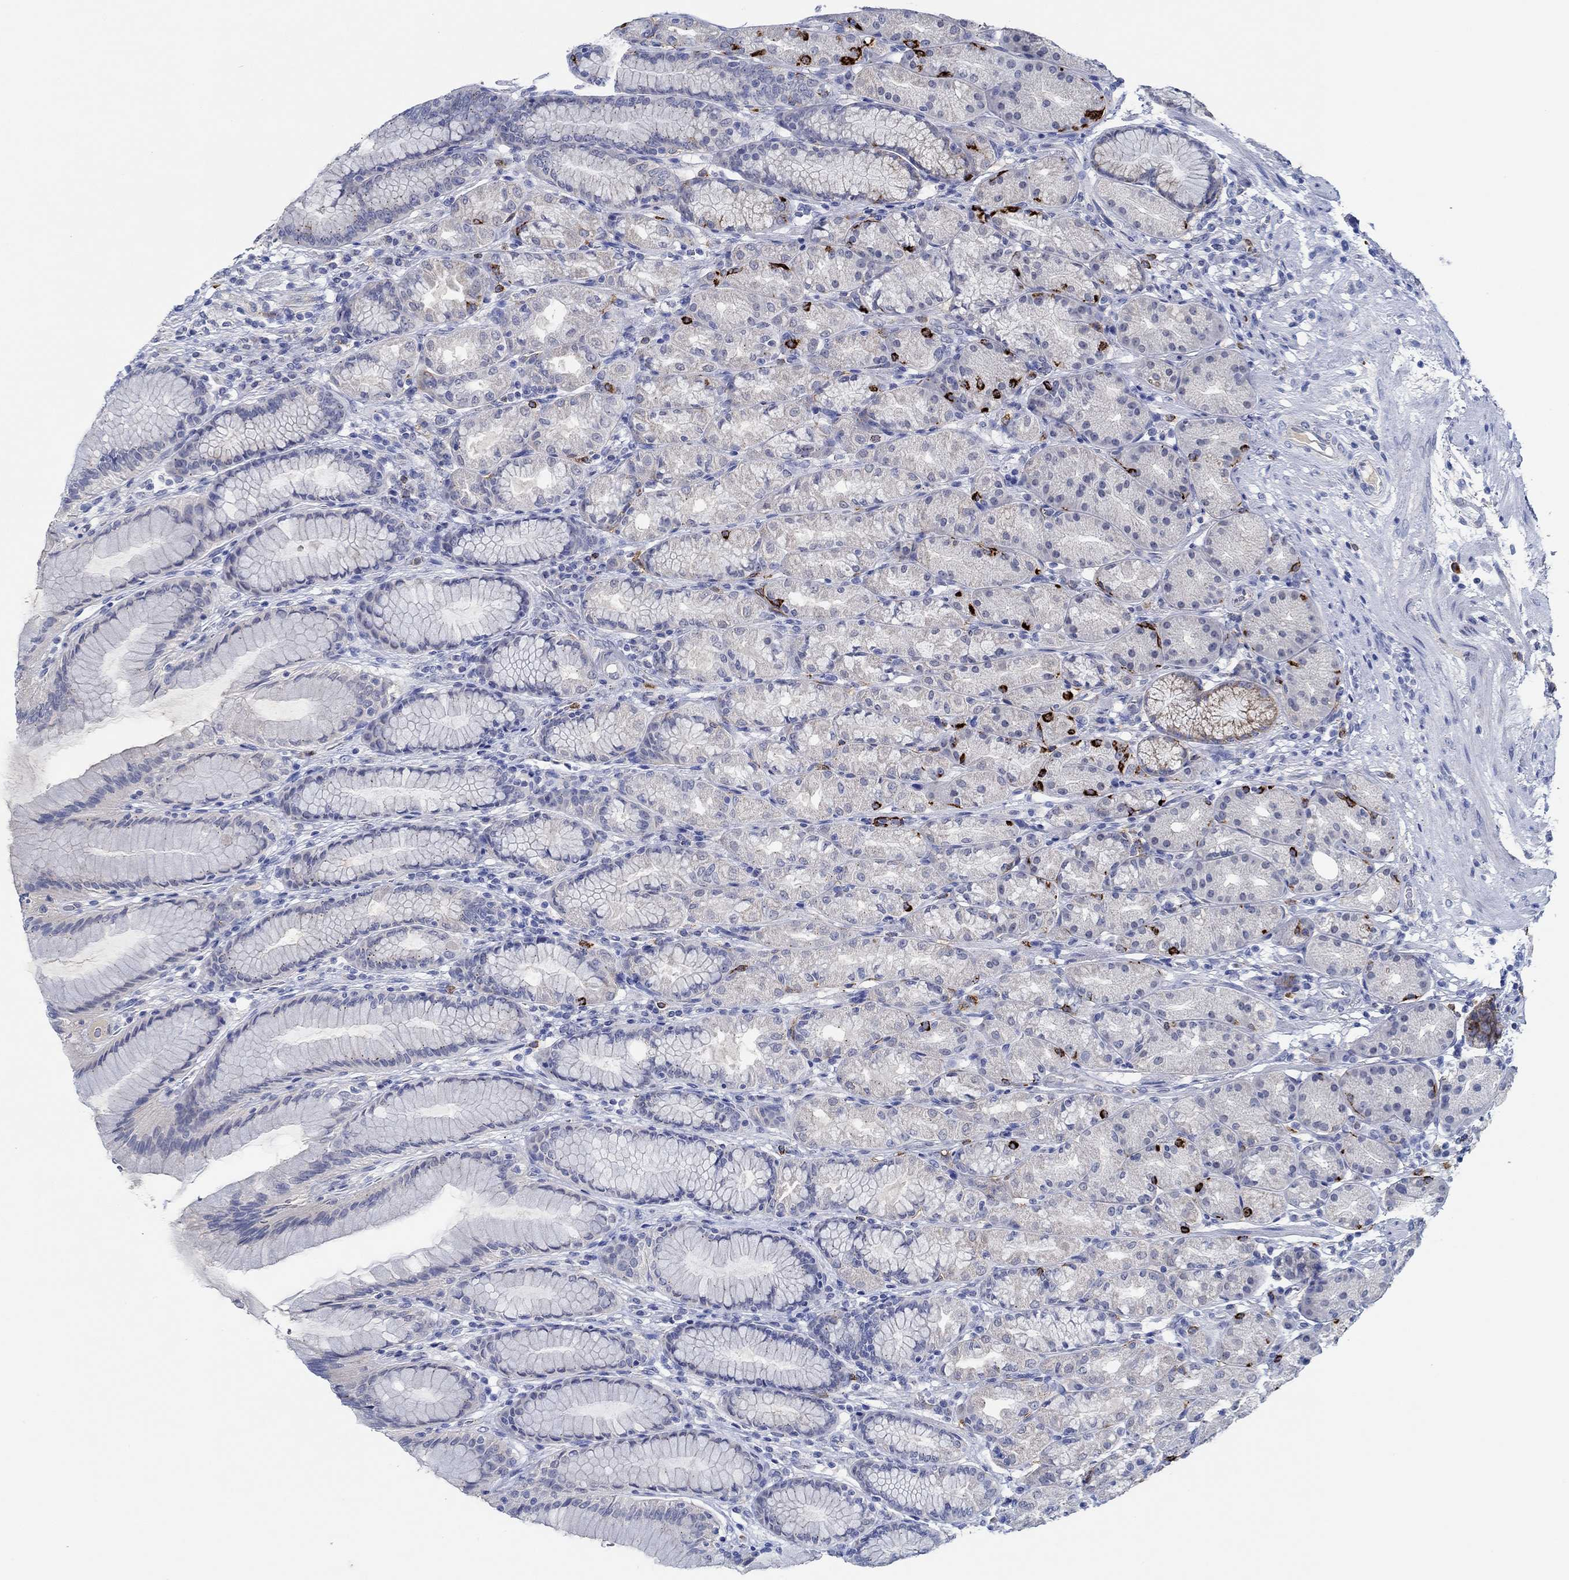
{"staining": {"intensity": "negative", "quantity": "none", "location": "none"}, "tissue": "stomach", "cell_type": "Glandular cells", "image_type": "normal", "snomed": [{"axis": "morphology", "description": "Normal tissue, NOS"}, {"axis": "morphology", "description": "Adenocarcinoma, NOS"}, {"axis": "topography", "description": "Stomach"}], "caption": "This is an immunohistochemistry (IHC) photomicrograph of benign stomach. There is no positivity in glandular cells.", "gene": "CPM", "patient": {"sex": "female", "age": 79}}